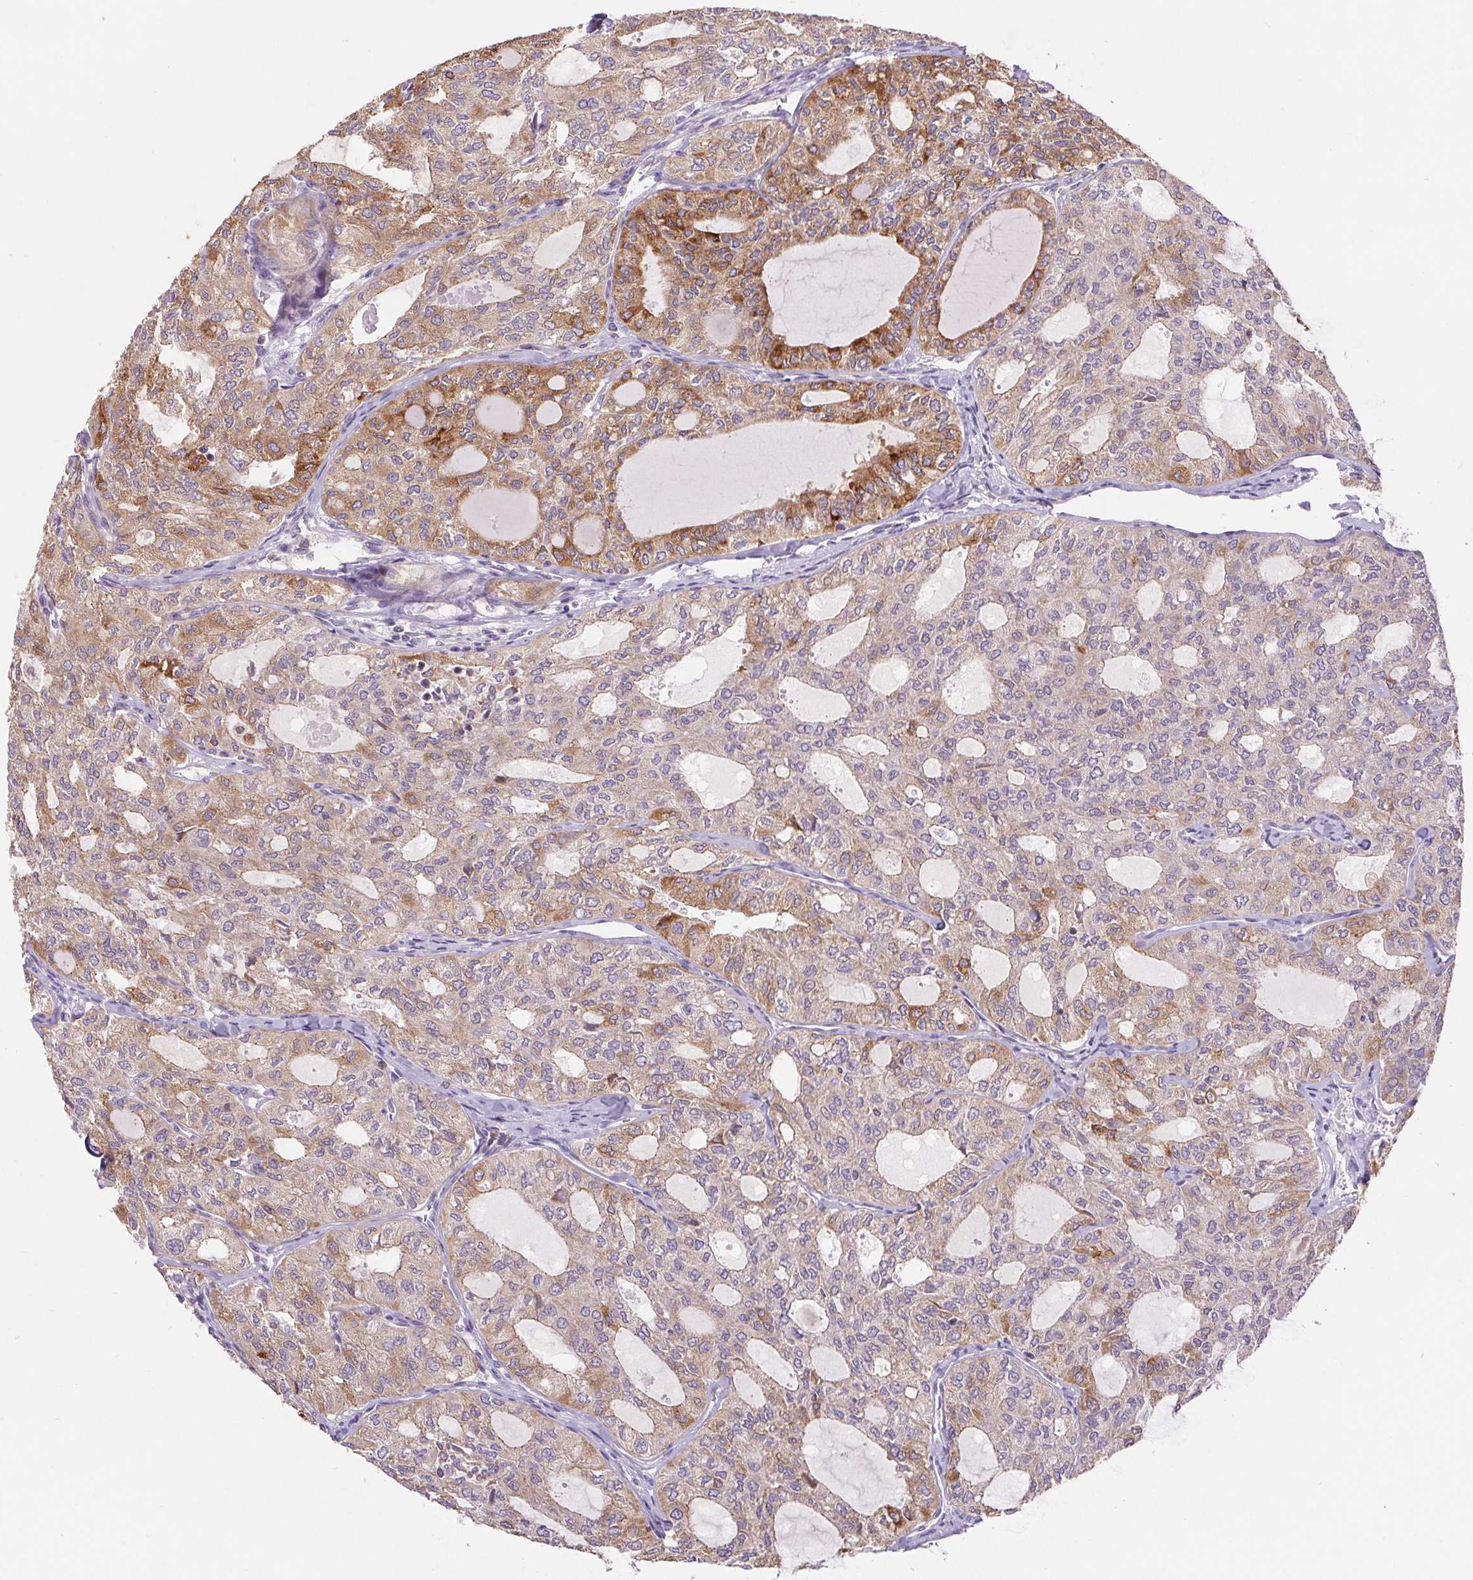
{"staining": {"intensity": "moderate", "quantity": "25%-75%", "location": "cytoplasmic/membranous"}, "tissue": "thyroid cancer", "cell_type": "Tumor cells", "image_type": "cancer", "snomed": [{"axis": "morphology", "description": "Follicular adenoma carcinoma, NOS"}, {"axis": "topography", "description": "Thyroid gland"}], "caption": "The histopathology image exhibits immunohistochemical staining of follicular adenoma carcinoma (thyroid). There is moderate cytoplasmic/membranous positivity is seen in approximately 25%-75% of tumor cells.", "gene": "EMC6", "patient": {"sex": "male", "age": 75}}